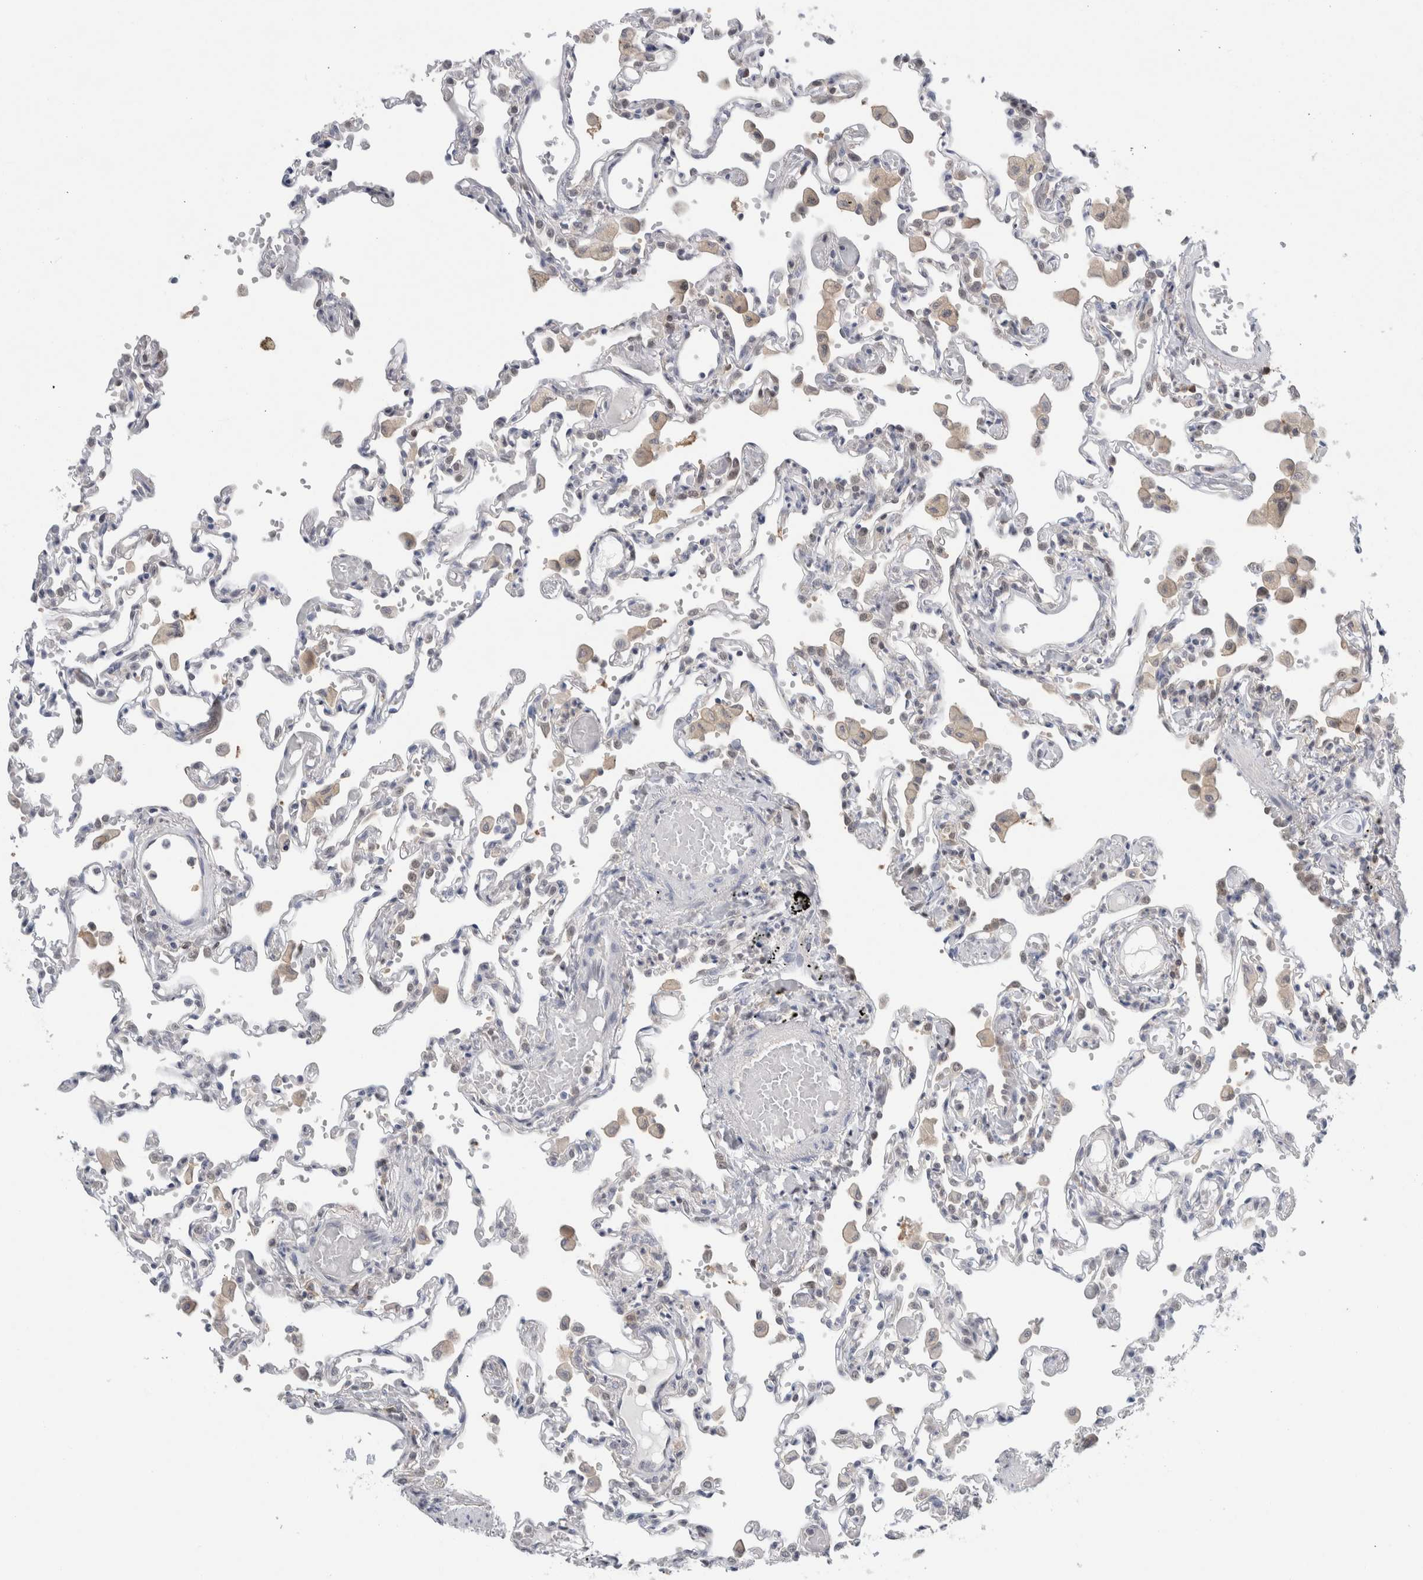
{"staining": {"intensity": "negative", "quantity": "none", "location": "none"}, "tissue": "lung", "cell_type": "Alveolar cells", "image_type": "normal", "snomed": [{"axis": "morphology", "description": "Normal tissue, NOS"}, {"axis": "topography", "description": "Bronchus"}, {"axis": "topography", "description": "Lung"}], "caption": "Immunohistochemistry (IHC) histopathology image of unremarkable lung stained for a protein (brown), which displays no staining in alveolar cells.", "gene": "CASP6", "patient": {"sex": "female", "age": 49}}